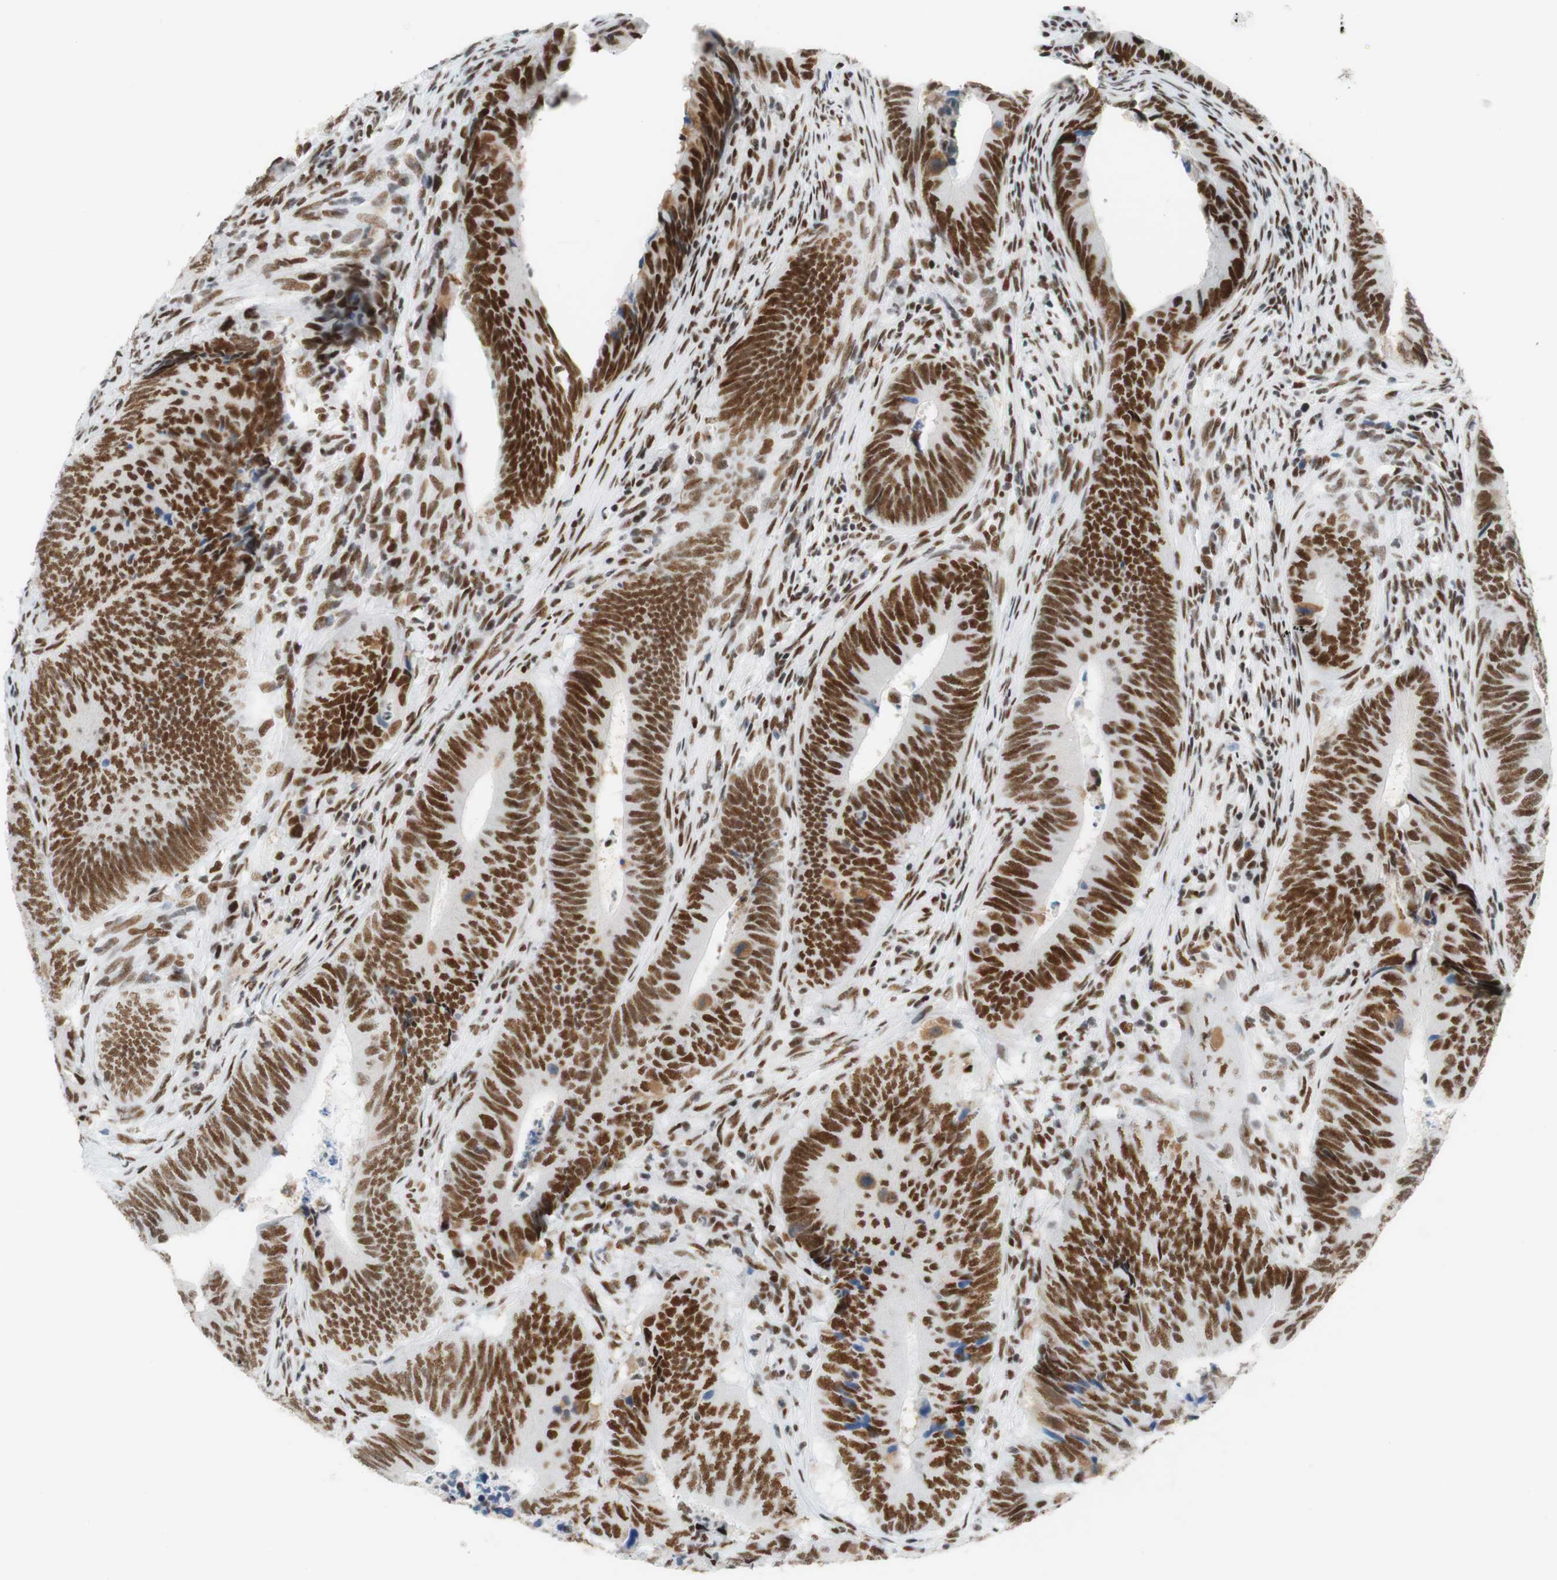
{"staining": {"intensity": "strong", "quantity": ">75%", "location": "nuclear"}, "tissue": "colorectal cancer", "cell_type": "Tumor cells", "image_type": "cancer", "snomed": [{"axis": "morphology", "description": "Normal tissue, NOS"}, {"axis": "morphology", "description": "Adenocarcinoma, NOS"}, {"axis": "topography", "description": "Colon"}], "caption": "Protein expression analysis of human colorectal cancer (adenocarcinoma) reveals strong nuclear positivity in about >75% of tumor cells.", "gene": "RNF20", "patient": {"sex": "male", "age": 56}}